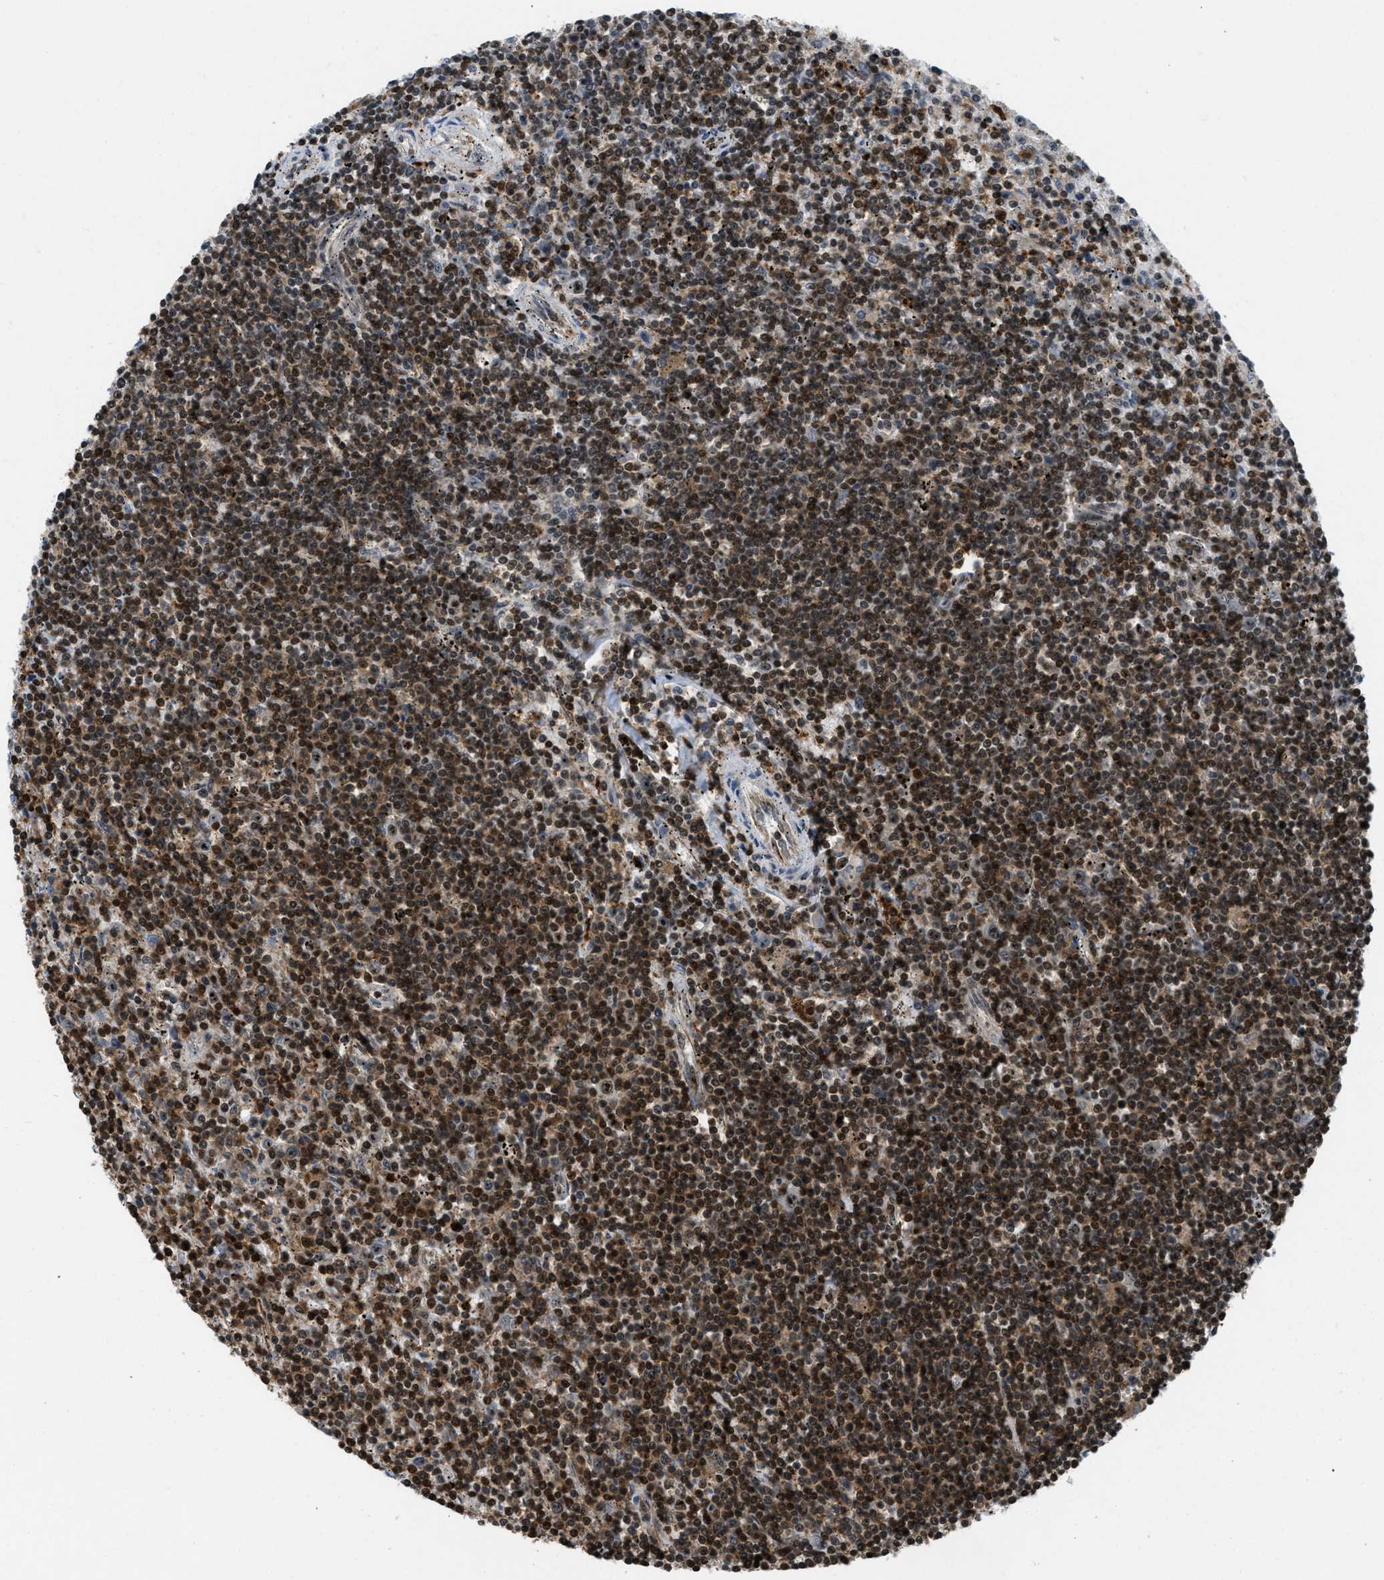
{"staining": {"intensity": "strong", "quantity": "25%-75%", "location": "cytoplasmic/membranous,nuclear"}, "tissue": "lymphoma", "cell_type": "Tumor cells", "image_type": "cancer", "snomed": [{"axis": "morphology", "description": "Malignant lymphoma, non-Hodgkin's type, Low grade"}, {"axis": "topography", "description": "Spleen"}], "caption": "The micrograph reveals immunohistochemical staining of low-grade malignant lymphoma, non-Hodgkin's type. There is strong cytoplasmic/membranous and nuclear staining is identified in about 25%-75% of tumor cells.", "gene": "E2F1", "patient": {"sex": "male", "age": 76}}